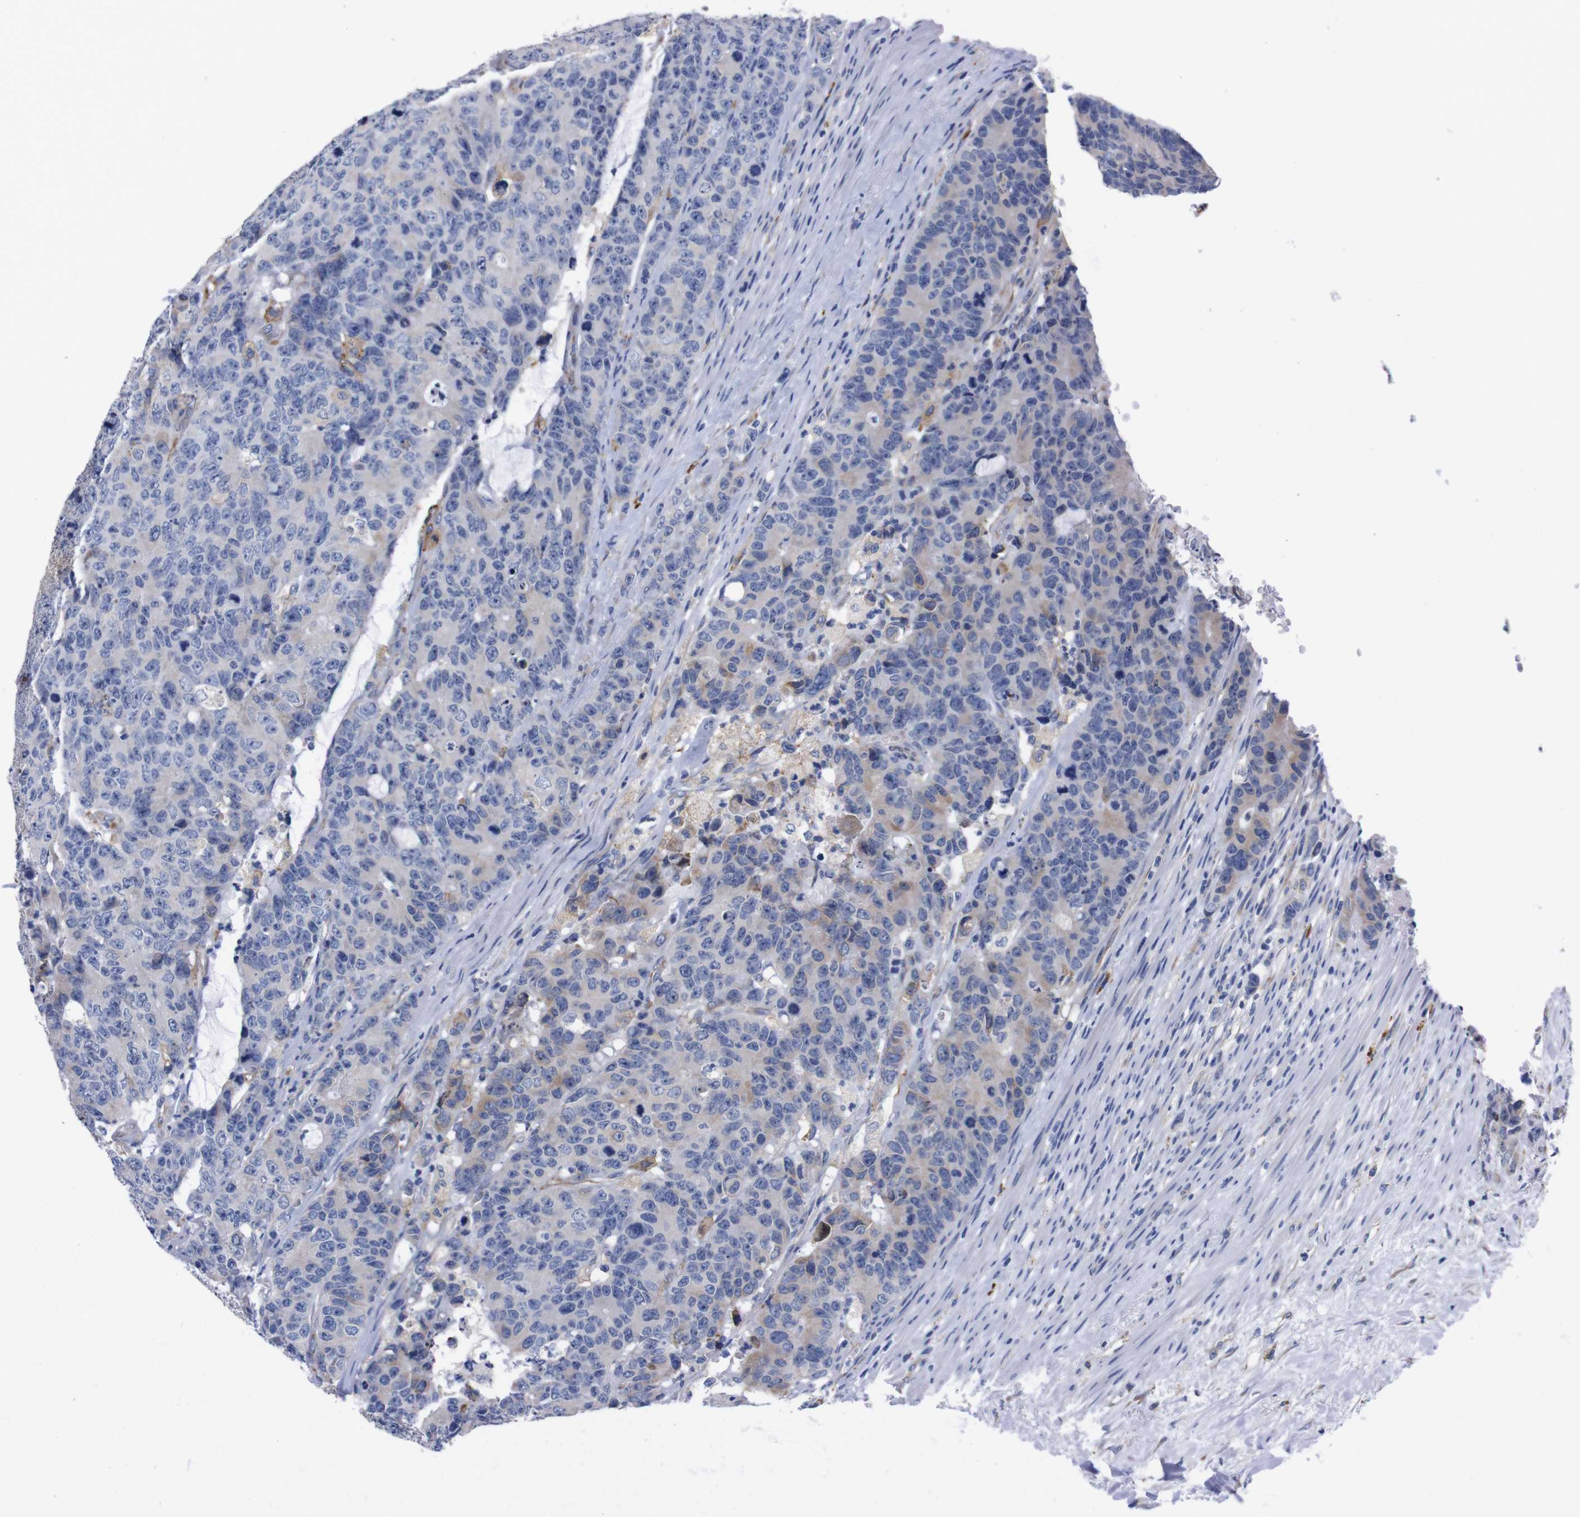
{"staining": {"intensity": "weak", "quantity": "<25%", "location": "cytoplasmic/membranous"}, "tissue": "colorectal cancer", "cell_type": "Tumor cells", "image_type": "cancer", "snomed": [{"axis": "morphology", "description": "Adenocarcinoma, NOS"}, {"axis": "topography", "description": "Colon"}], "caption": "Immunohistochemistry (IHC) image of neoplastic tissue: human adenocarcinoma (colorectal) stained with DAB displays no significant protein staining in tumor cells.", "gene": "NEBL", "patient": {"sex": "female", "age": 86}}